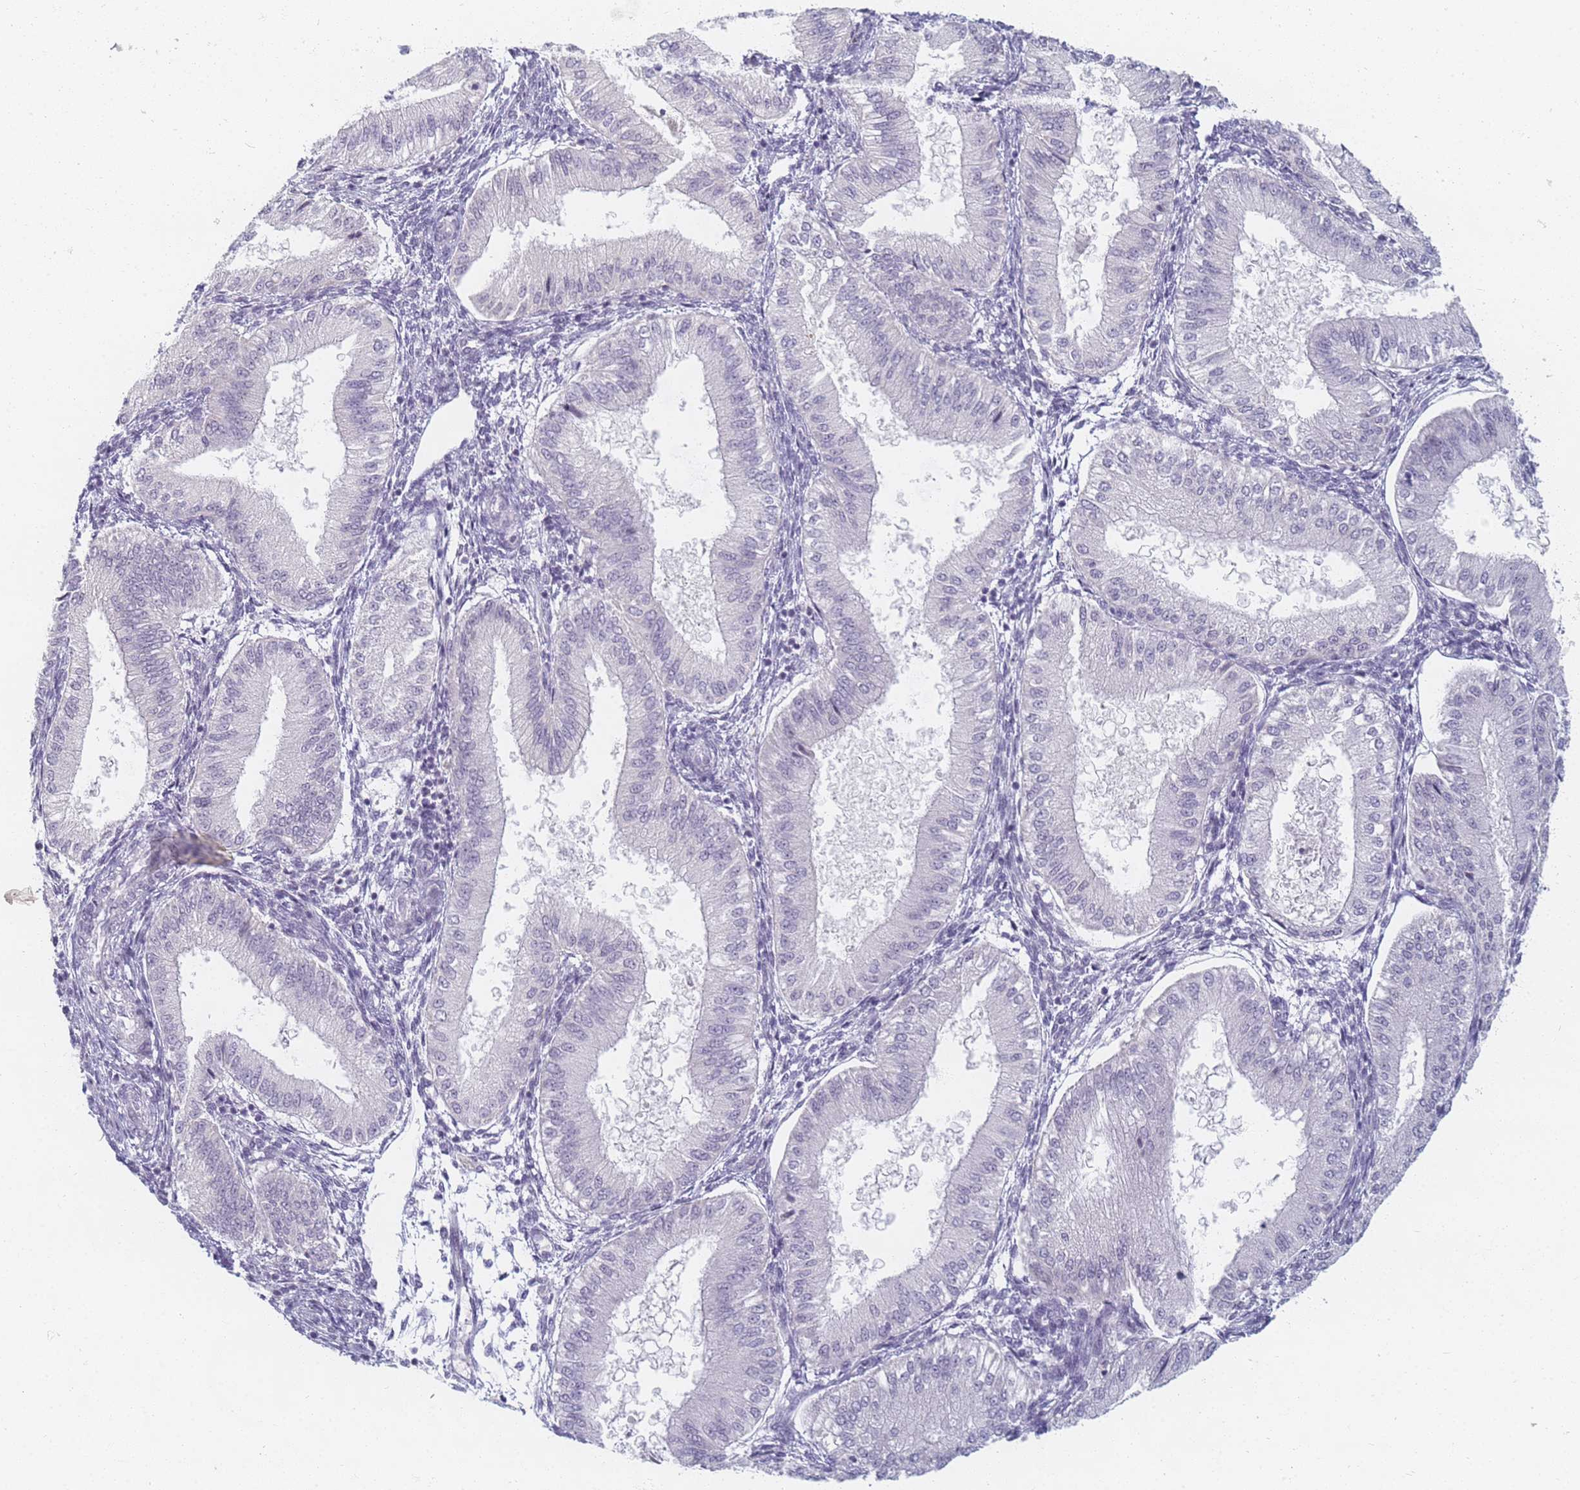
{"staining": {"intensity": "negative", "quantity": "none", "location": "none"}, "tissue": "endometrium", "cell_type": "Cells in endometrial stroma", "image_type": "normal", "snomed": [{"axis": "morphology", "description": "Normal tissue, NOS"}, {"axis": "topography", "description": "Endometrium"}], "caption": "DAB (3,3'-diaminobenzidine) immunohistochemical staining of normal endometrium reveals no significant staining in cells in endometrial stroma.", "gene": "SLC38A9", "patient": {"sex": "female", "age": 39}}